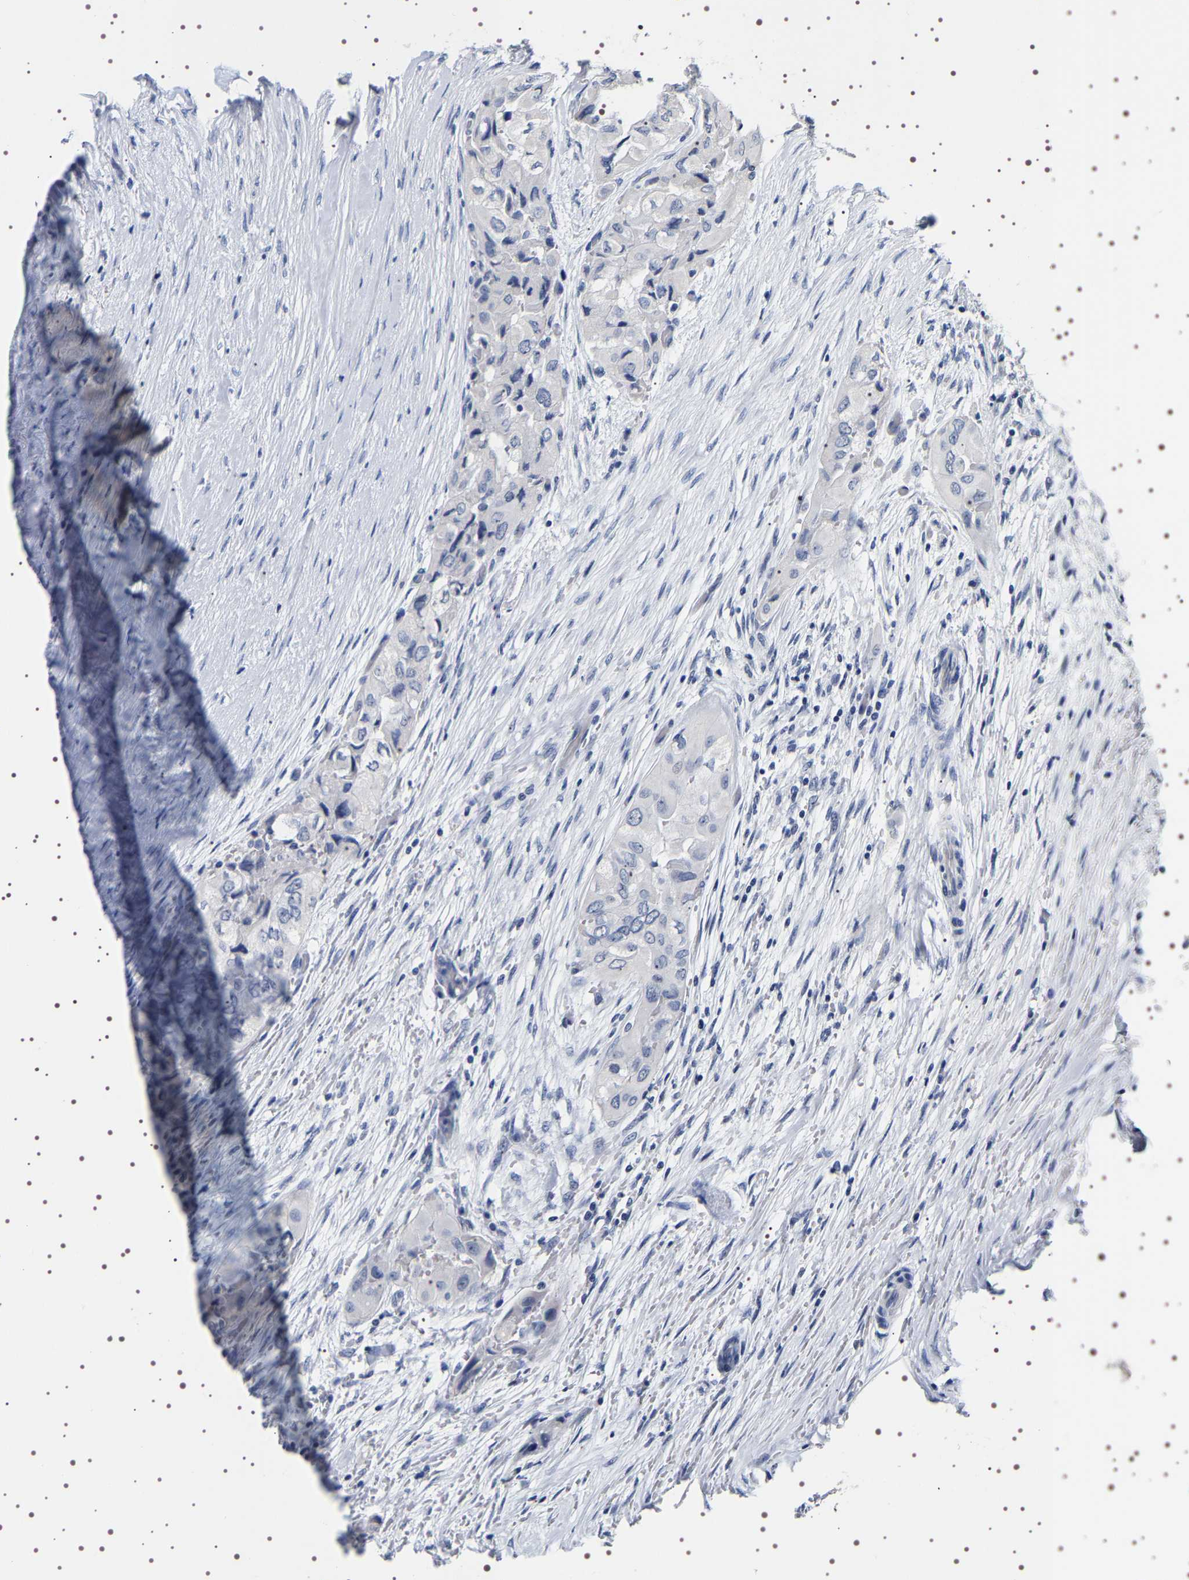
{"staining": {"intensity": "negative", "quantity": "none", "location": "none"}, "tissue": "thyroid cancer", "cell_type": "Tumor cells", "image_type": "cancer", "snomed": [{"axis": "morphology", "description": "Papillary adenocarcinoma, NOS"}, {"axis": "topography", "description": "Thyroid gland"}], "caption": "Immunohistochemical staining of human thyroid cancer demonstrates no significant staining in tumor cells. The staining is performed using DAB (3,3'-diaminobenzidine) brown chromogen with nuclei counter-stained in using hematoxylin.", "gene": "UBQLN3", "patient": {"sex": "female", "age": 59}}